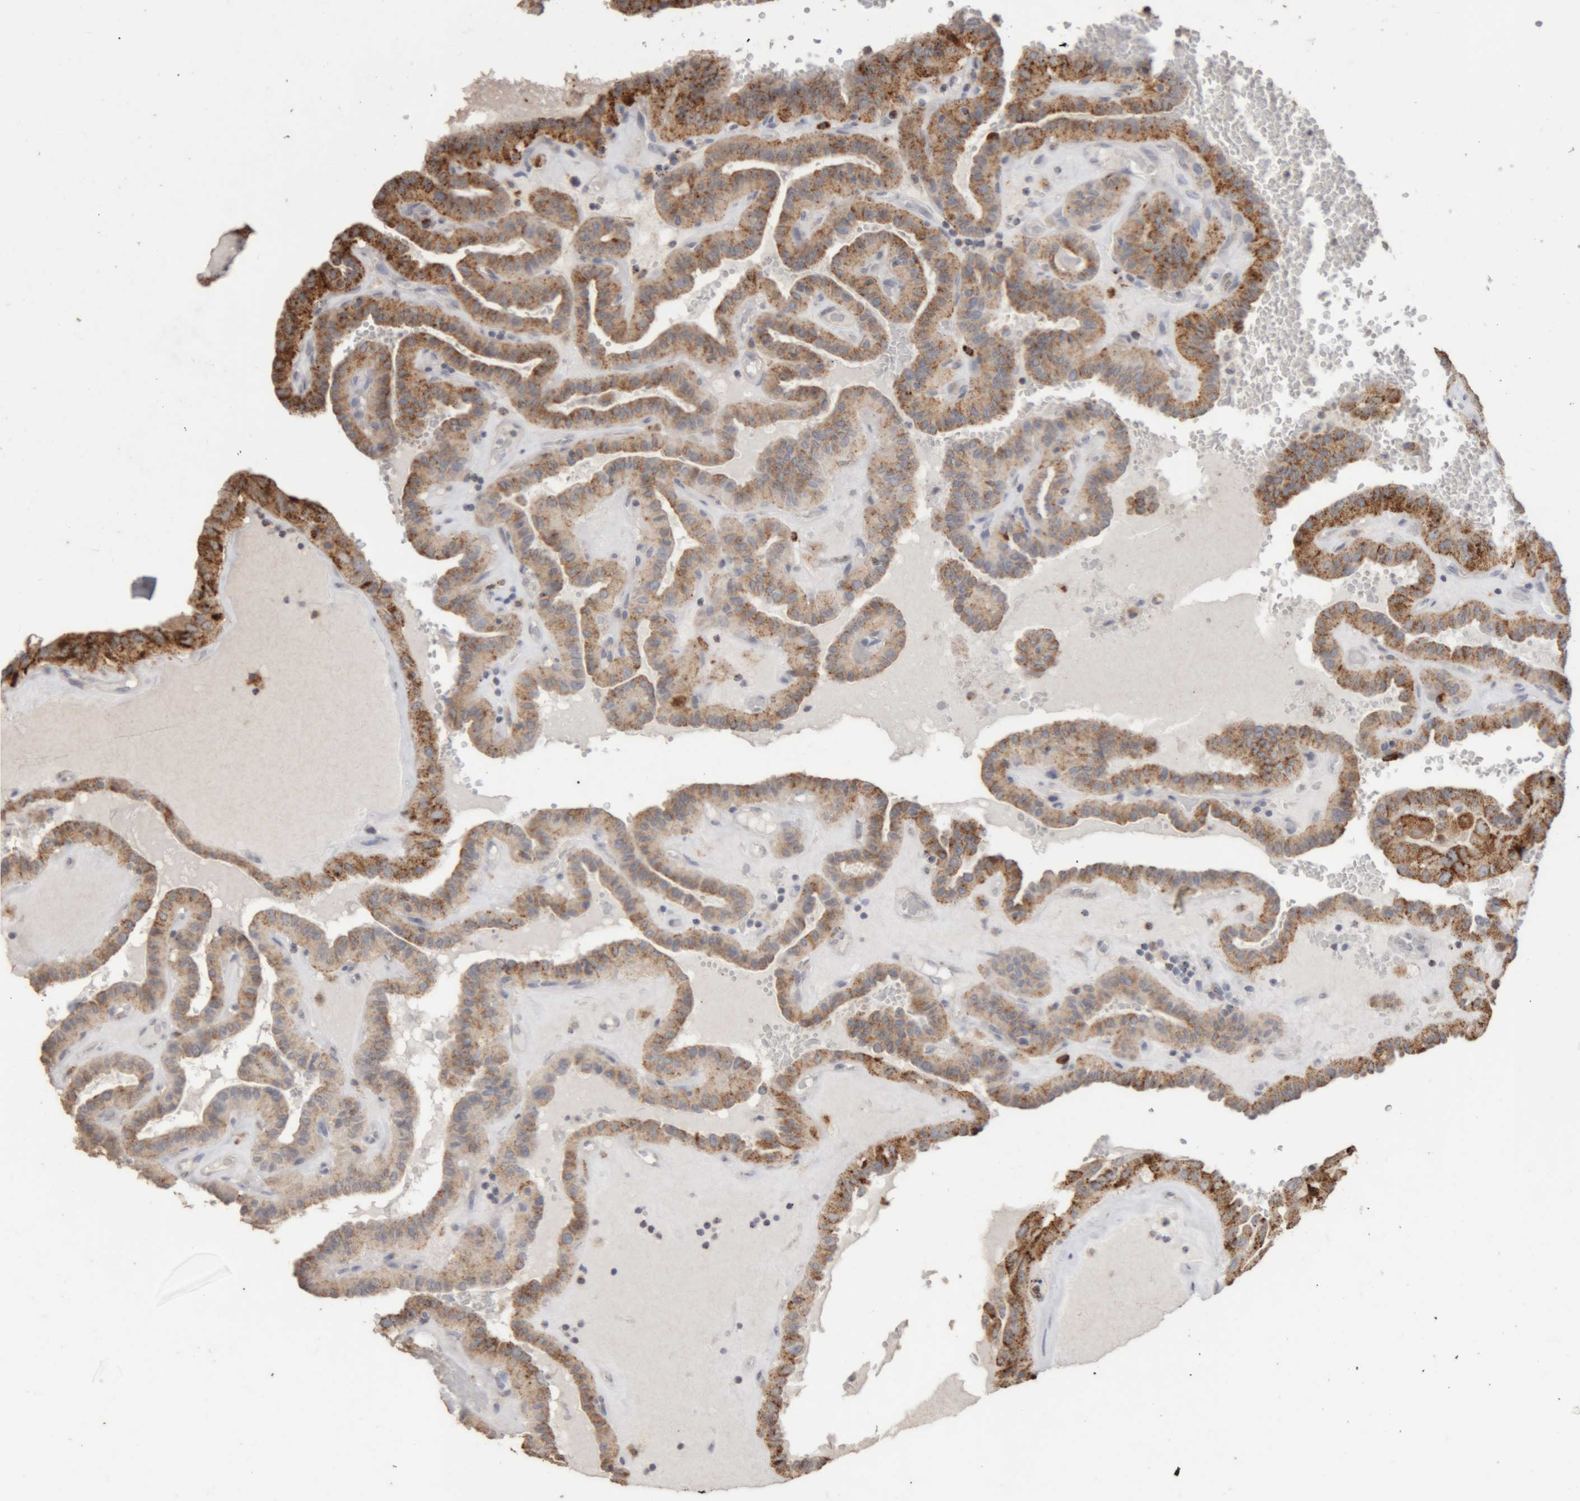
{"staining": {"intensity": "moderate", "quantity": ">75%", "location": "cytoplasmic/membranous"}, "tissue": "thyroid cancer", "cell_type": "Tumor cells", "image_type": "cancer", "snomed": [{"axis": "morphology", "description": "Papillary adenocarcinoma, NOS"}, {"axis": "topography", "description": "Thyroid gland"}], "caption": "Moderate cytoplasmic/membranous staining for a protein is present in approximately >75% of tumor cells of thyroid papillary adenocarcinoma using immunohistochemistry (IHC).", "gene": "ARSA", "patient": {"sex": "male", "age": 77}}